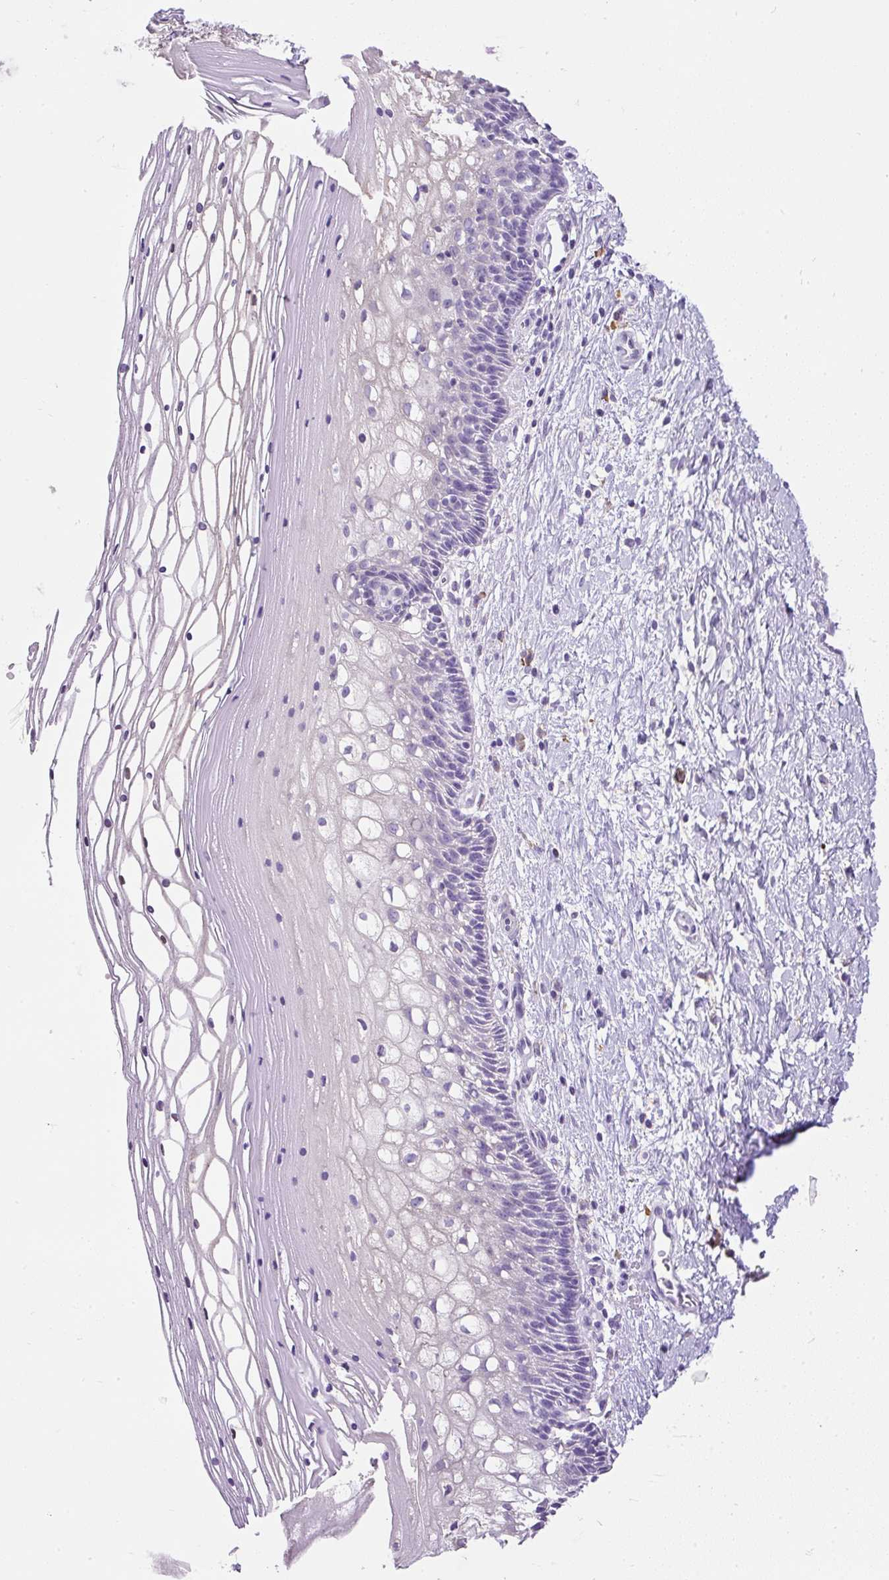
{"staining": {"intensity": "negative", "quantity": "none", "location": "none"}, "tissue": "cervix", "cell_type": "Glandular cells", "image_type": "normal", "snomed": [{"axis": "morphology", "description": "Normal tissue, NOS"}, {"axis": "topography", "description": "Cervix"}], "caption": "DAB (3,3'-diaminobenzidine) immunohistochemical staining of benign cervix demonstrates no significant positivity in glandular cells. (Stains: DAB immunohistochemistry (IHC) with hematoxylin counter stain, Microscopy: brightfield microscopy at high magnification).", "gene": "GBX1", "patient": {"sex": "female", "age": 36}}